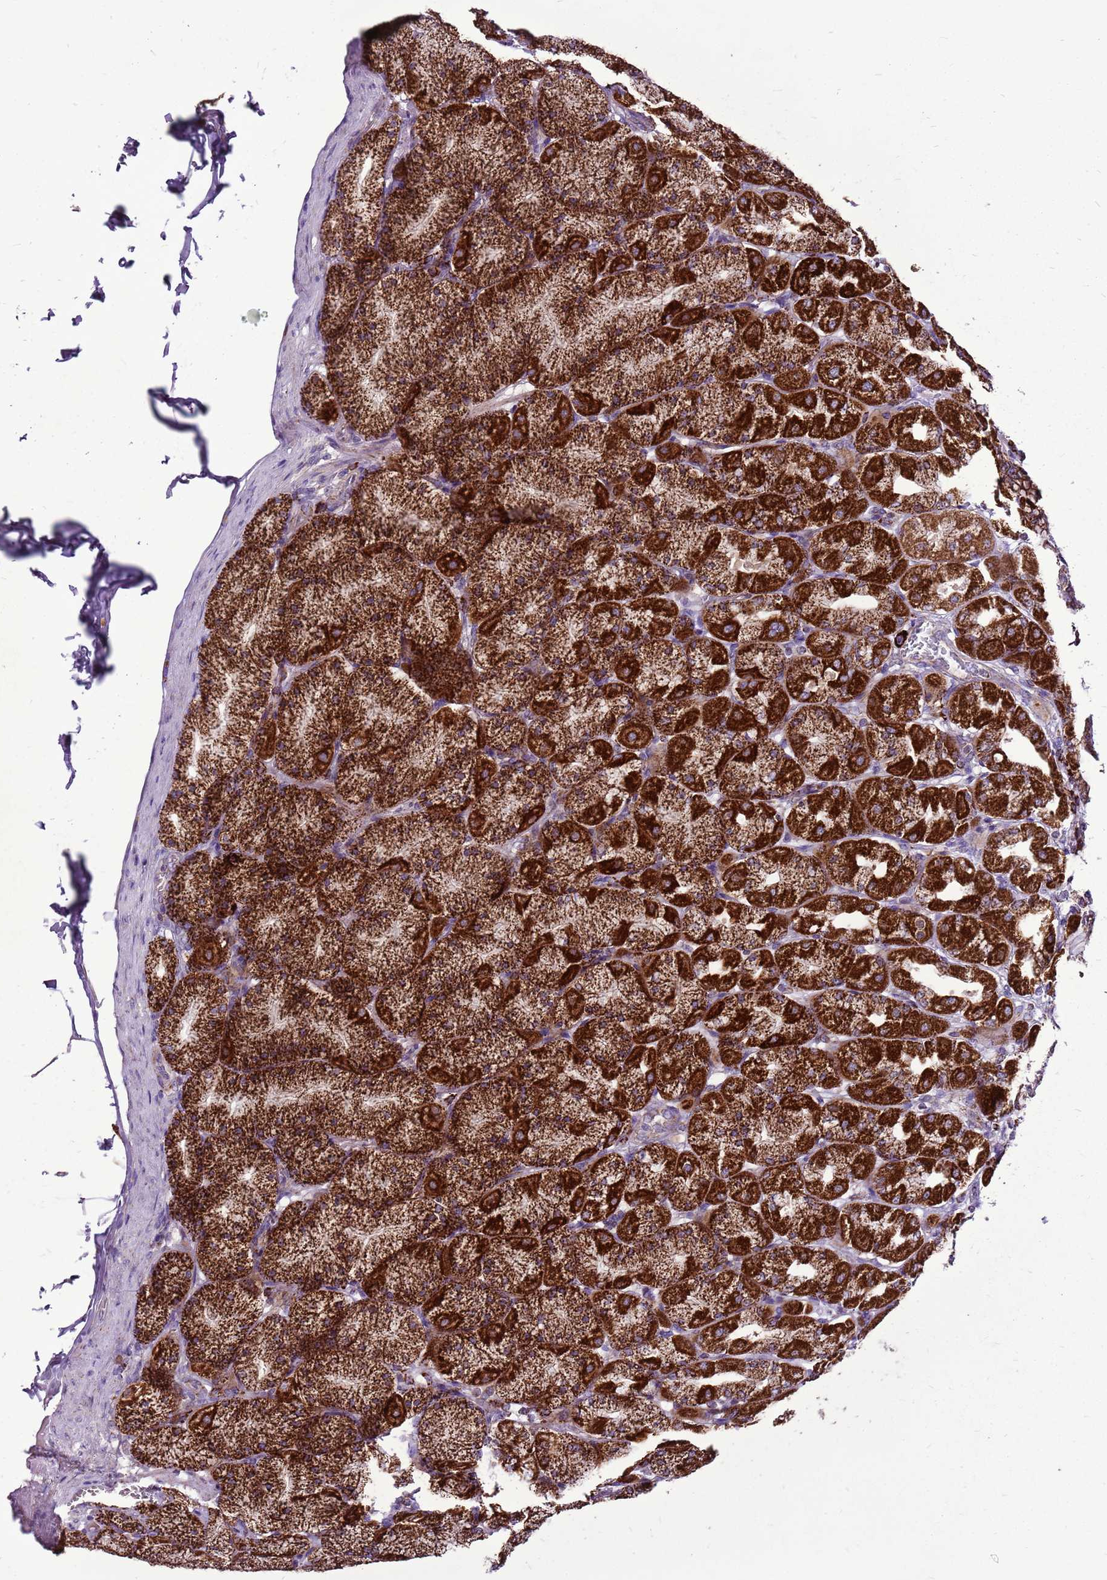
{"staining": {"intensity": "strong", "quantity": ">75%", "location": "cytoplasmic/membranous"}, "tissue": "stomach", "cell_type": "Glandular cells", "image_type": "normal", "snomed": [{"axis": "morphology", "description": "Normal tissue, NOS"}, {"axis": "topography", "description": "Stomach, upper"}], "caption": "Stomach stained for a protein (brown) reveals strong cytoplasmic/membranous positive staining in about >75% of glandular cells.", "gene": "GCDH", "patient": {"sex": "female", "age": 56}}